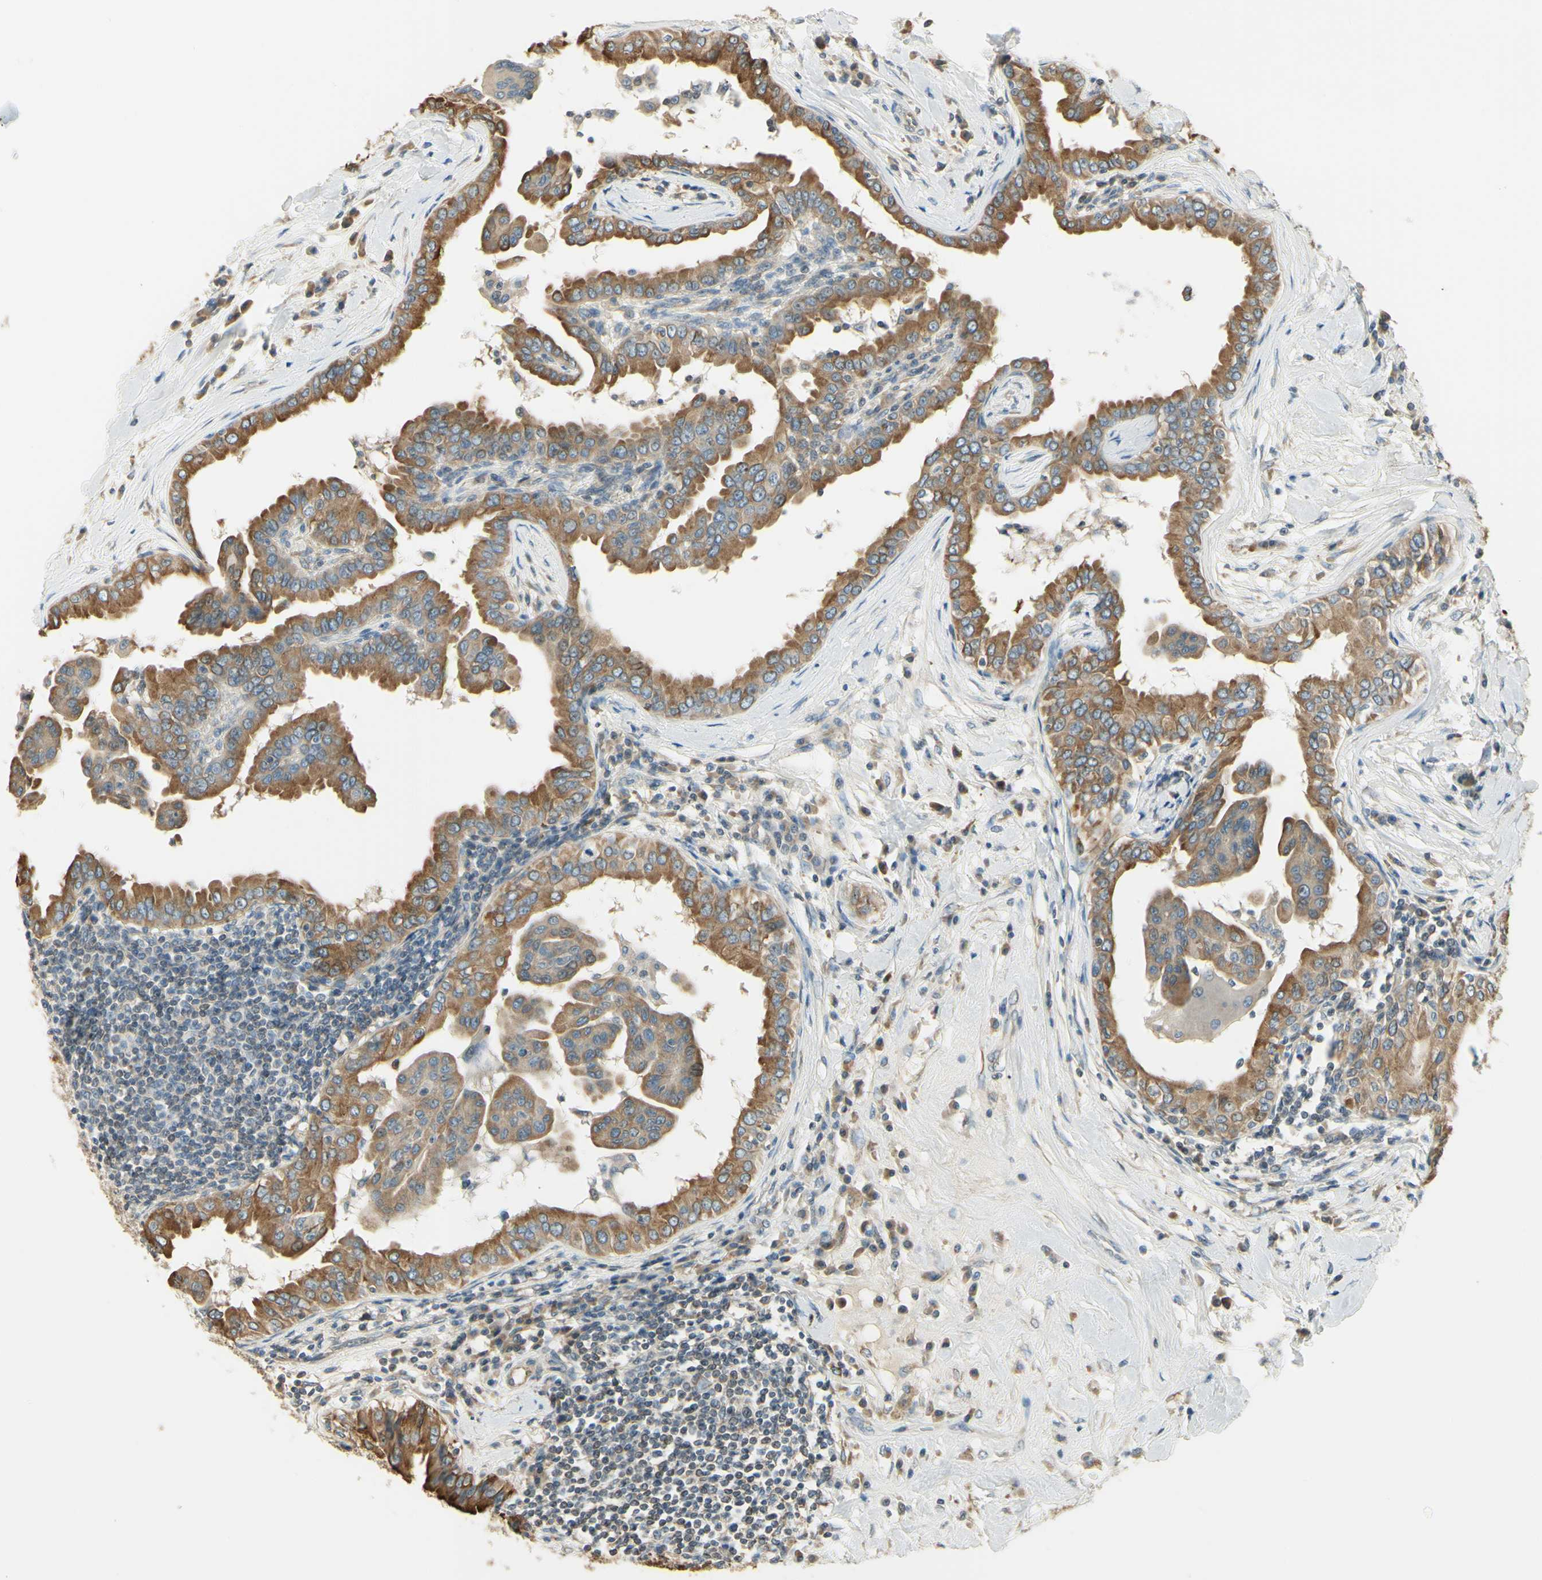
{"staining": {"intensity": "moderate", "quantity": ">75%", "location": "cytoplasmic/membranous"}, "tissue": "thyroid cancer", "cell_type": "Tumor cells", "image_type": "cancer", "snomed": [{"axis": "morphology", "description": "Papillary adenocarcinoma, NOS"}, {"axis": "topography", "description": "Thyroid gland"}], "caption": "Immunohistochemical staining of human papillary adenocarcinoma (thyroid) exhibits moderate cytoplasmic/membranous protein positivity in about >75% of tumor cells. The staining is performed using DAB brown chromogen to label protein expression. The nuclei are counter-stained blue using hematoxylin.", "gene": "IGDCC4", "patient": {"sex": "male", "age": 33}}